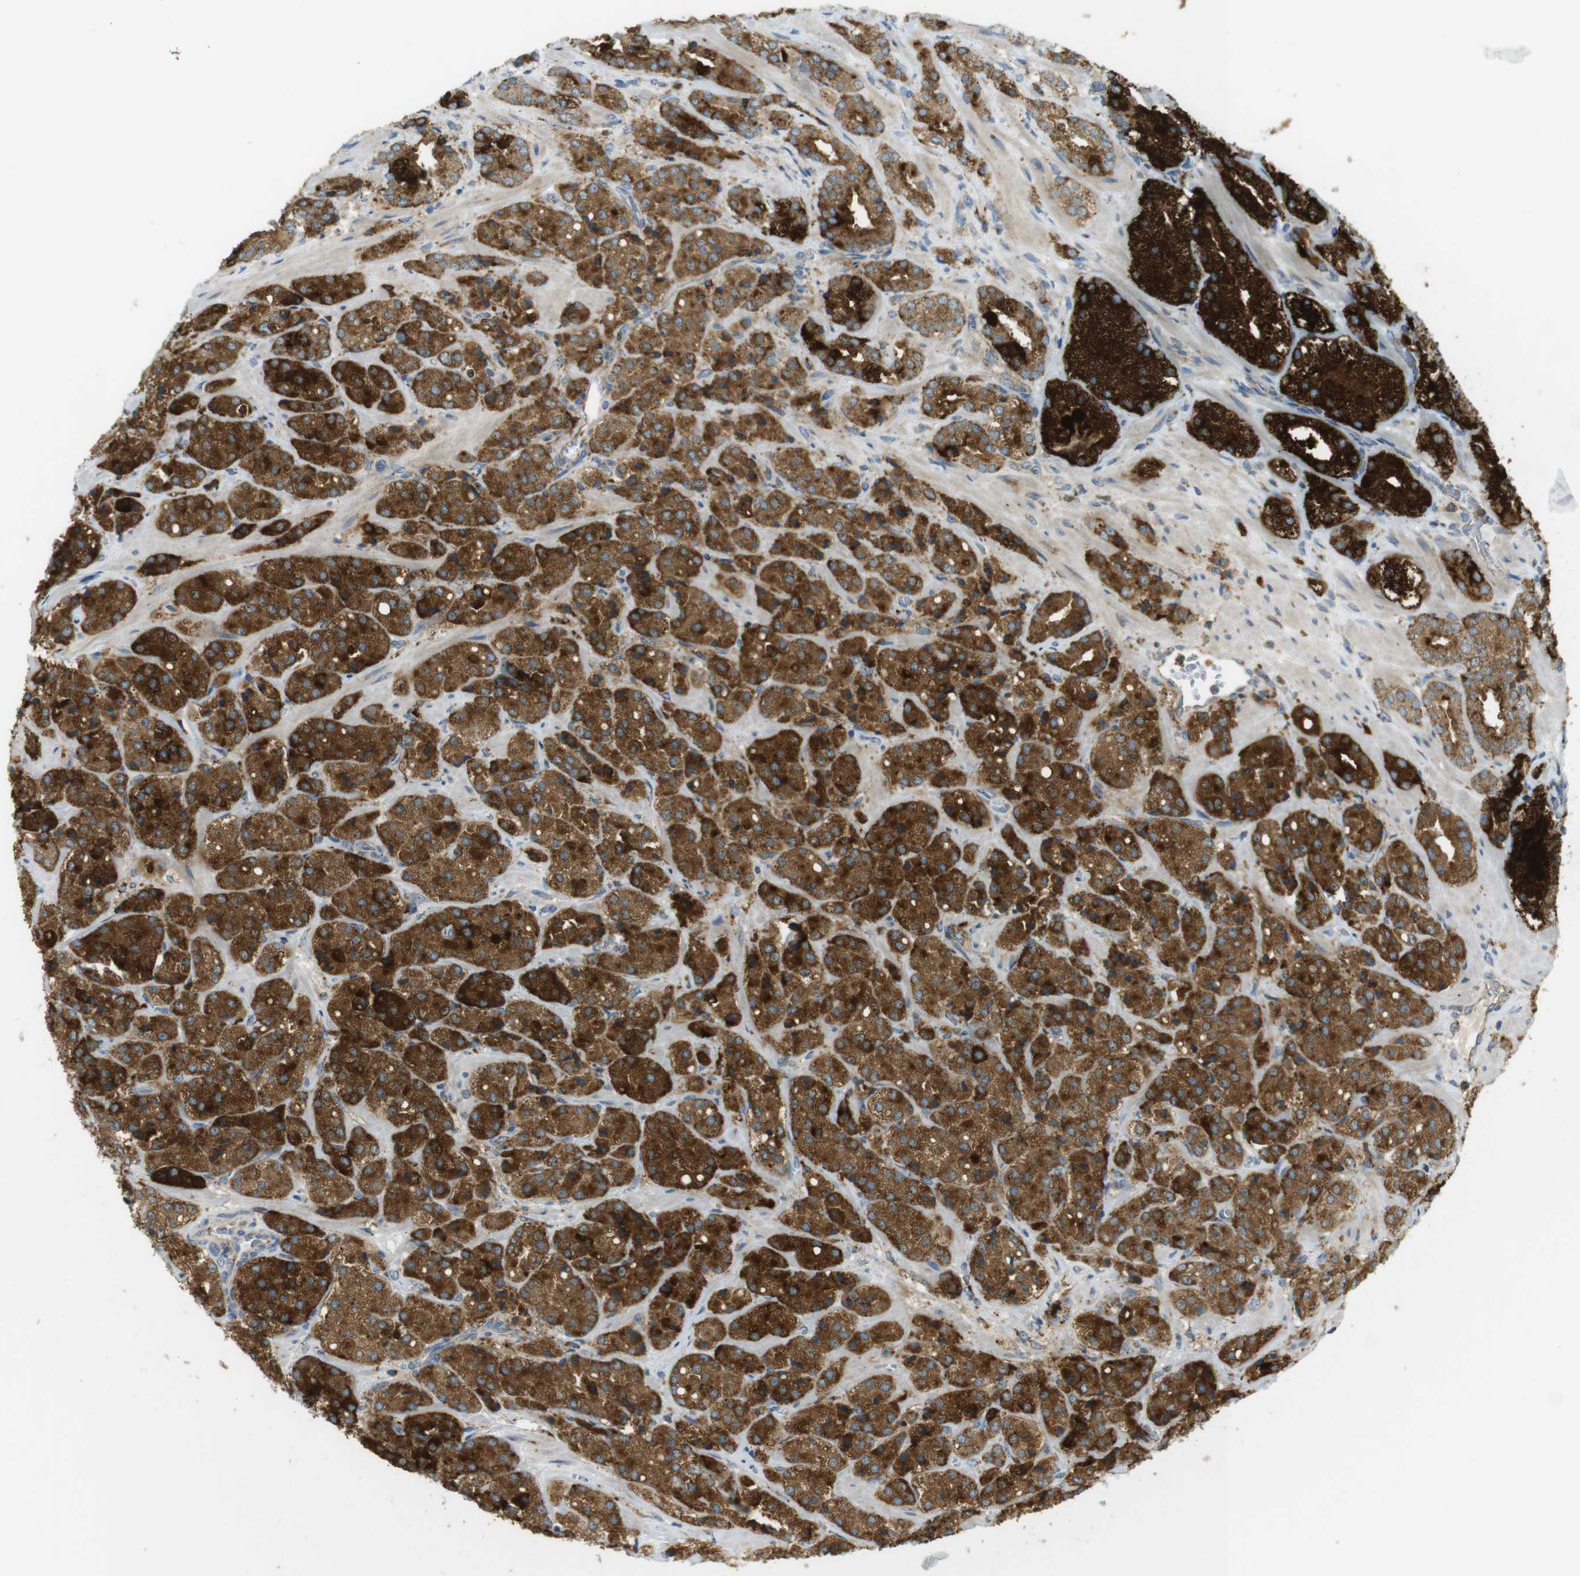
{"staining": {"intensity": "strong", "quantity": ">75%", "location": "cytoplasmic/membranous"}, "tissue": "prostate cancer", "cell_type": "Tumor cells", "image_type": "cancer", "snomed": [{"axis": "morphology", "description": "Adenocarcinoma, High grade"}, {"axis": "topography", "description": "Prostate"}], "caption": "Prostate high-grade adenocarcinoma stained for a protein (brown) shows strong cytoplasmic/membranous positive staining in about >75% of tumor cells.", "gene": "LAMP1", "patient": {"sex": "male", "age": 64}}